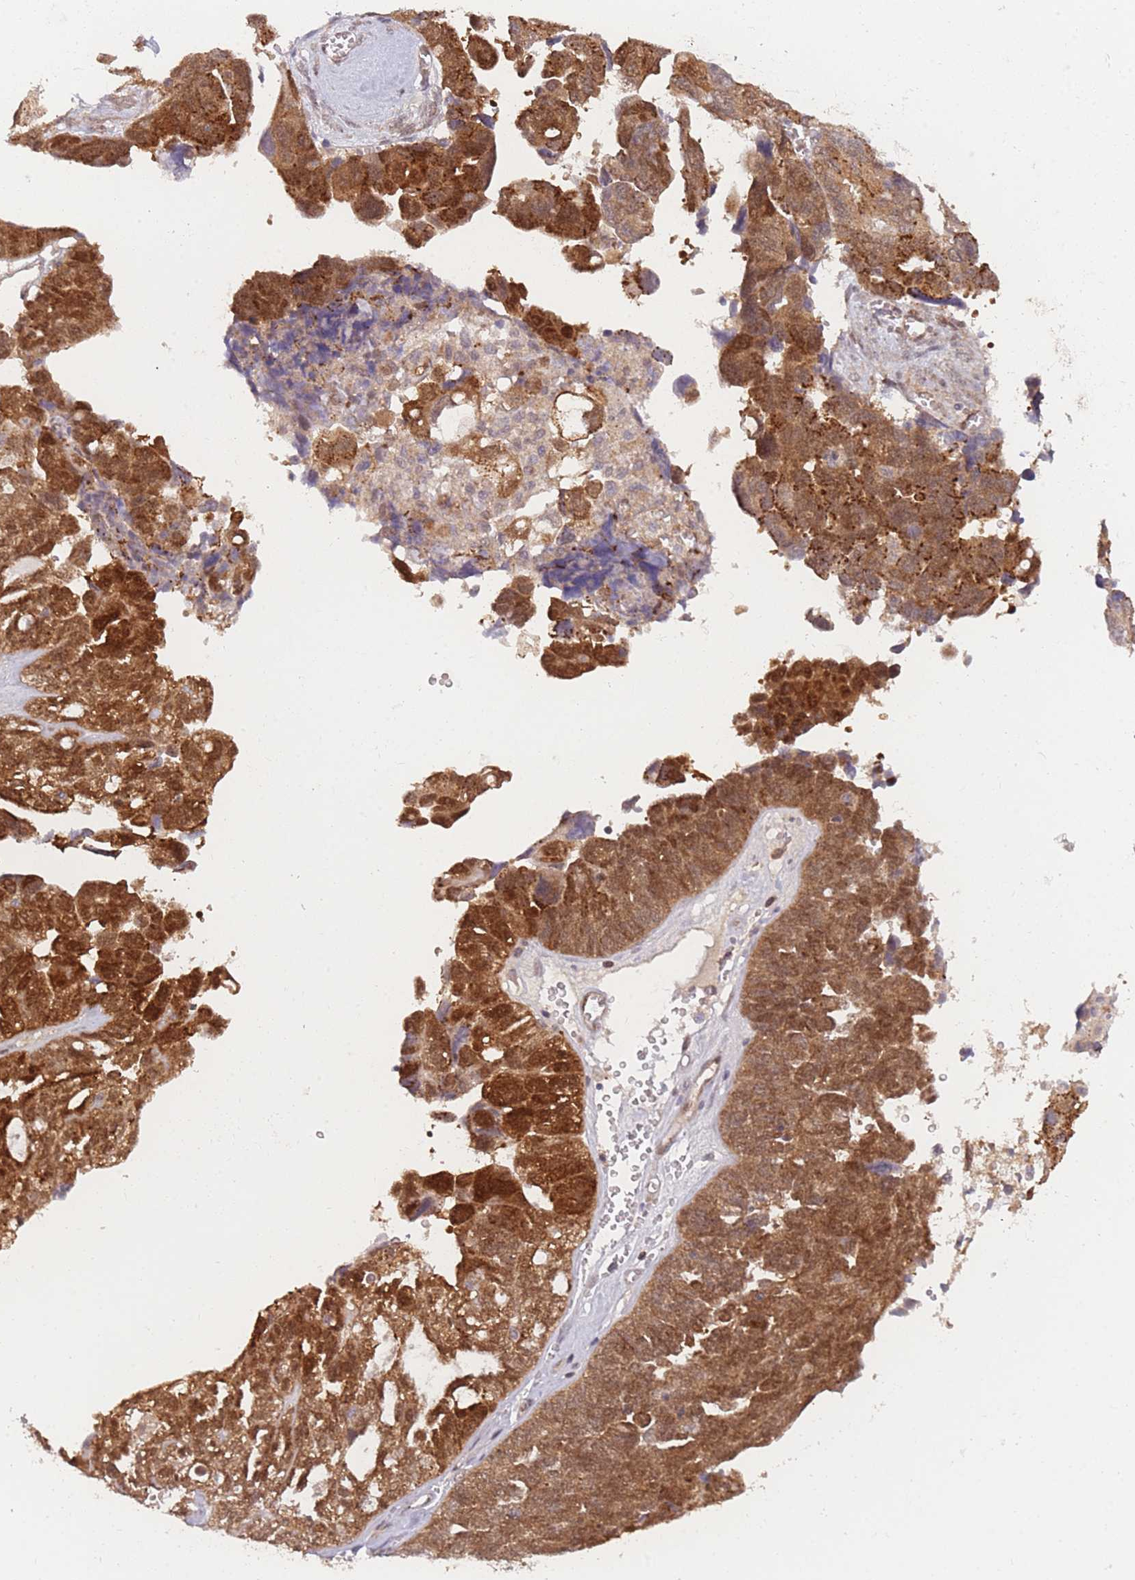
{"staining": {"intensity": "strong", "quantity": ">75%", "location": "cytoplasmic/membranous"}, "tissue": "ovarian cancer", "cell_type": "Tumor cells", "image_type": "cancer", "snomed": [{"axis": "morphology", "description": "Cystadenocarcinoma, serous, NOS"}, {"axis": "topography", "description": "Ovary"}], "caption": "About >75% of tumor cells in human serous cystadenocarcinoma (ovarian) show strong cytoplasmic/membranous protein expression as visualized by brown immunohistochemical staining.", "gene": "MRI1", "patient": {"sex": "female", "age": 79}}